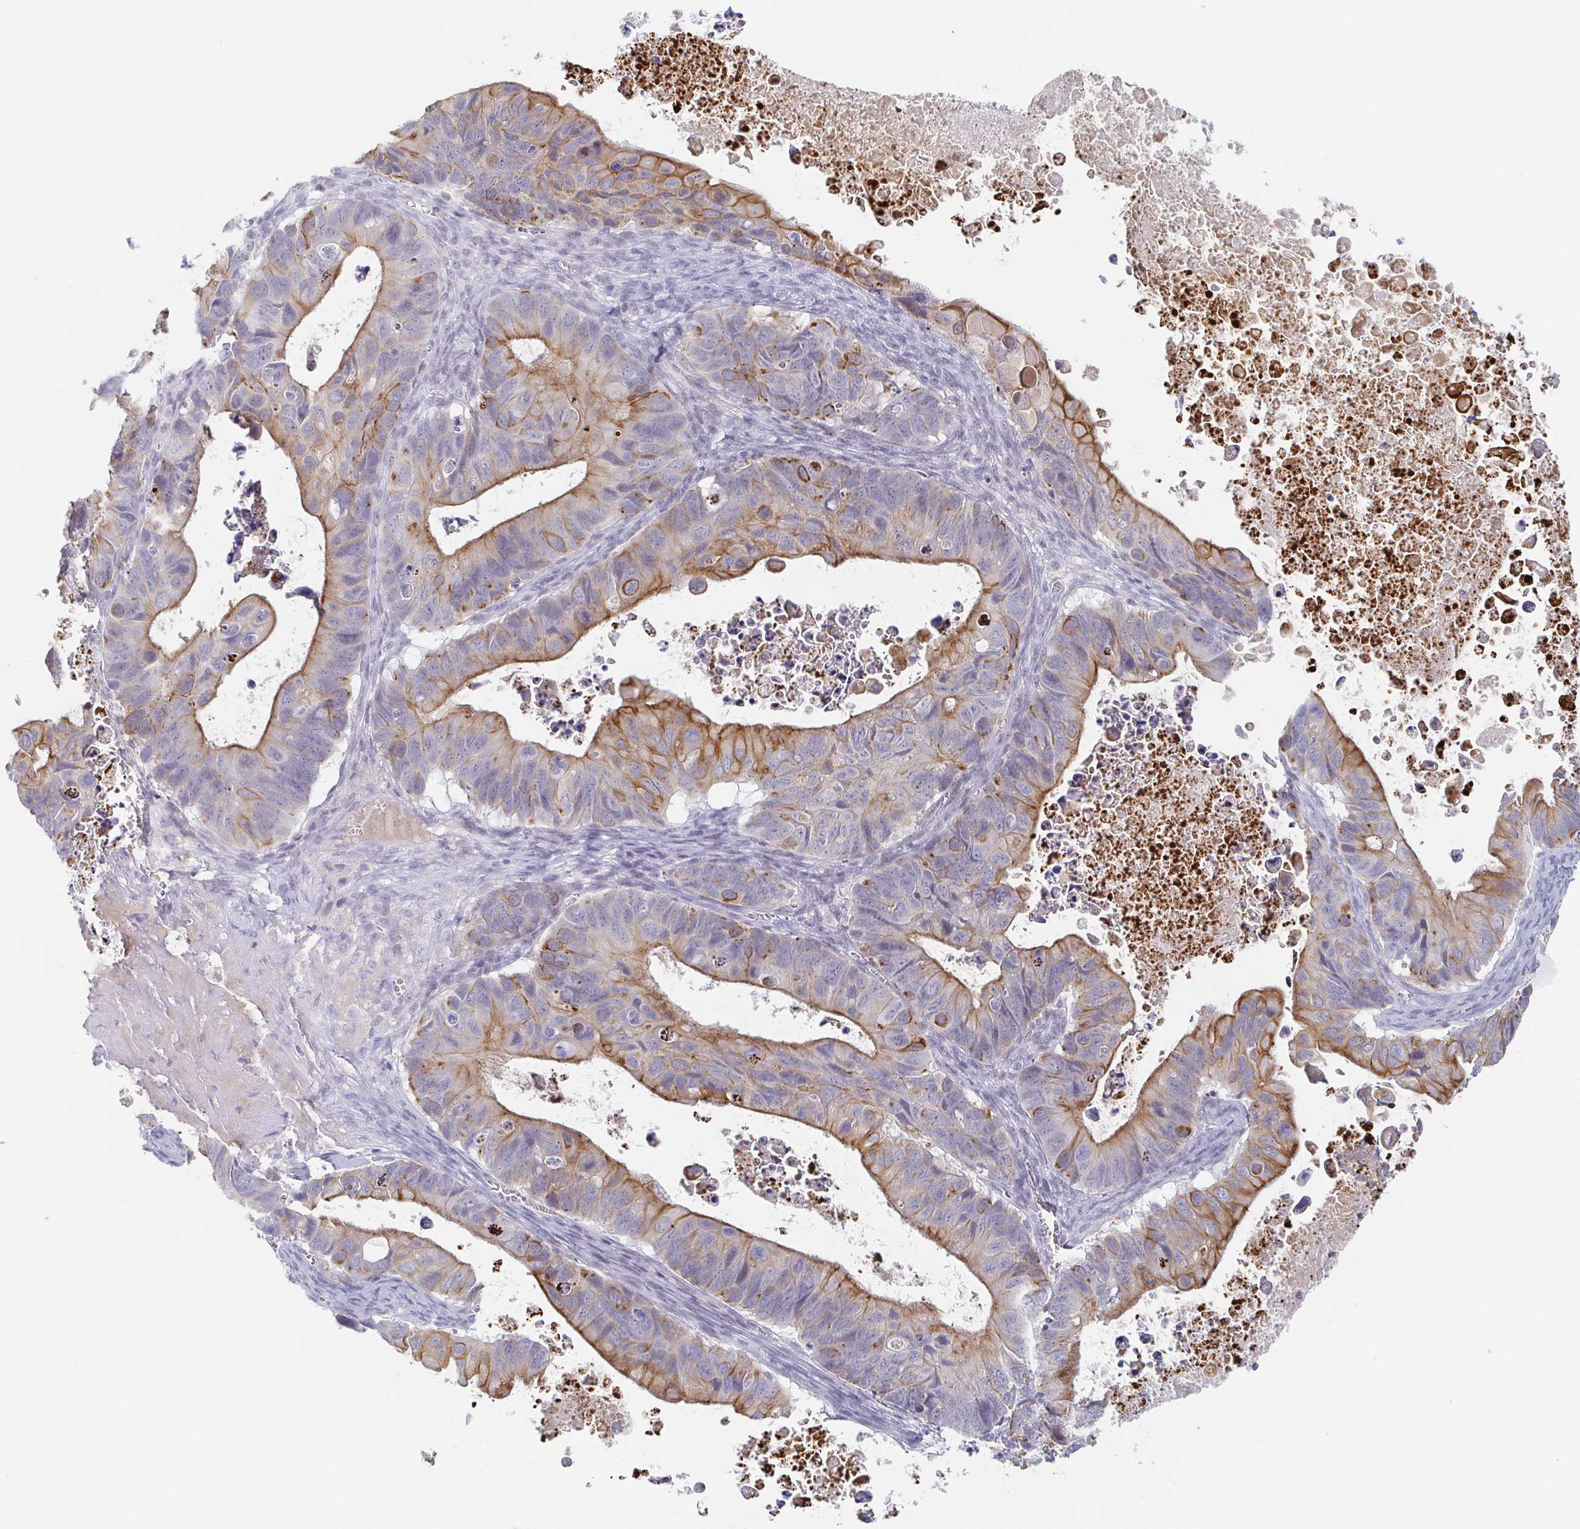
{"staining": {"intensity": "moderate", "quantity": "25%-75%", "location": "cytoplasmic/membranous"}, "tissue": "ovarian cancer", "cell_type": "Tumor cells", "image_type": "cancer", "snomed": [{"axis": "morphology", "description": "Cystadenocarcinoma, mucinous, NOS"}, {"axis": "topography", "description": "Ovary"}], "caption": "A brown stain labels moderate cytoplasmic/membranous positivity of a protein in ovarian mucinous cystadenocarcinoma tumor cells.", "gene": "RHOV", "patient": {"sex": "female", "age": 64}}